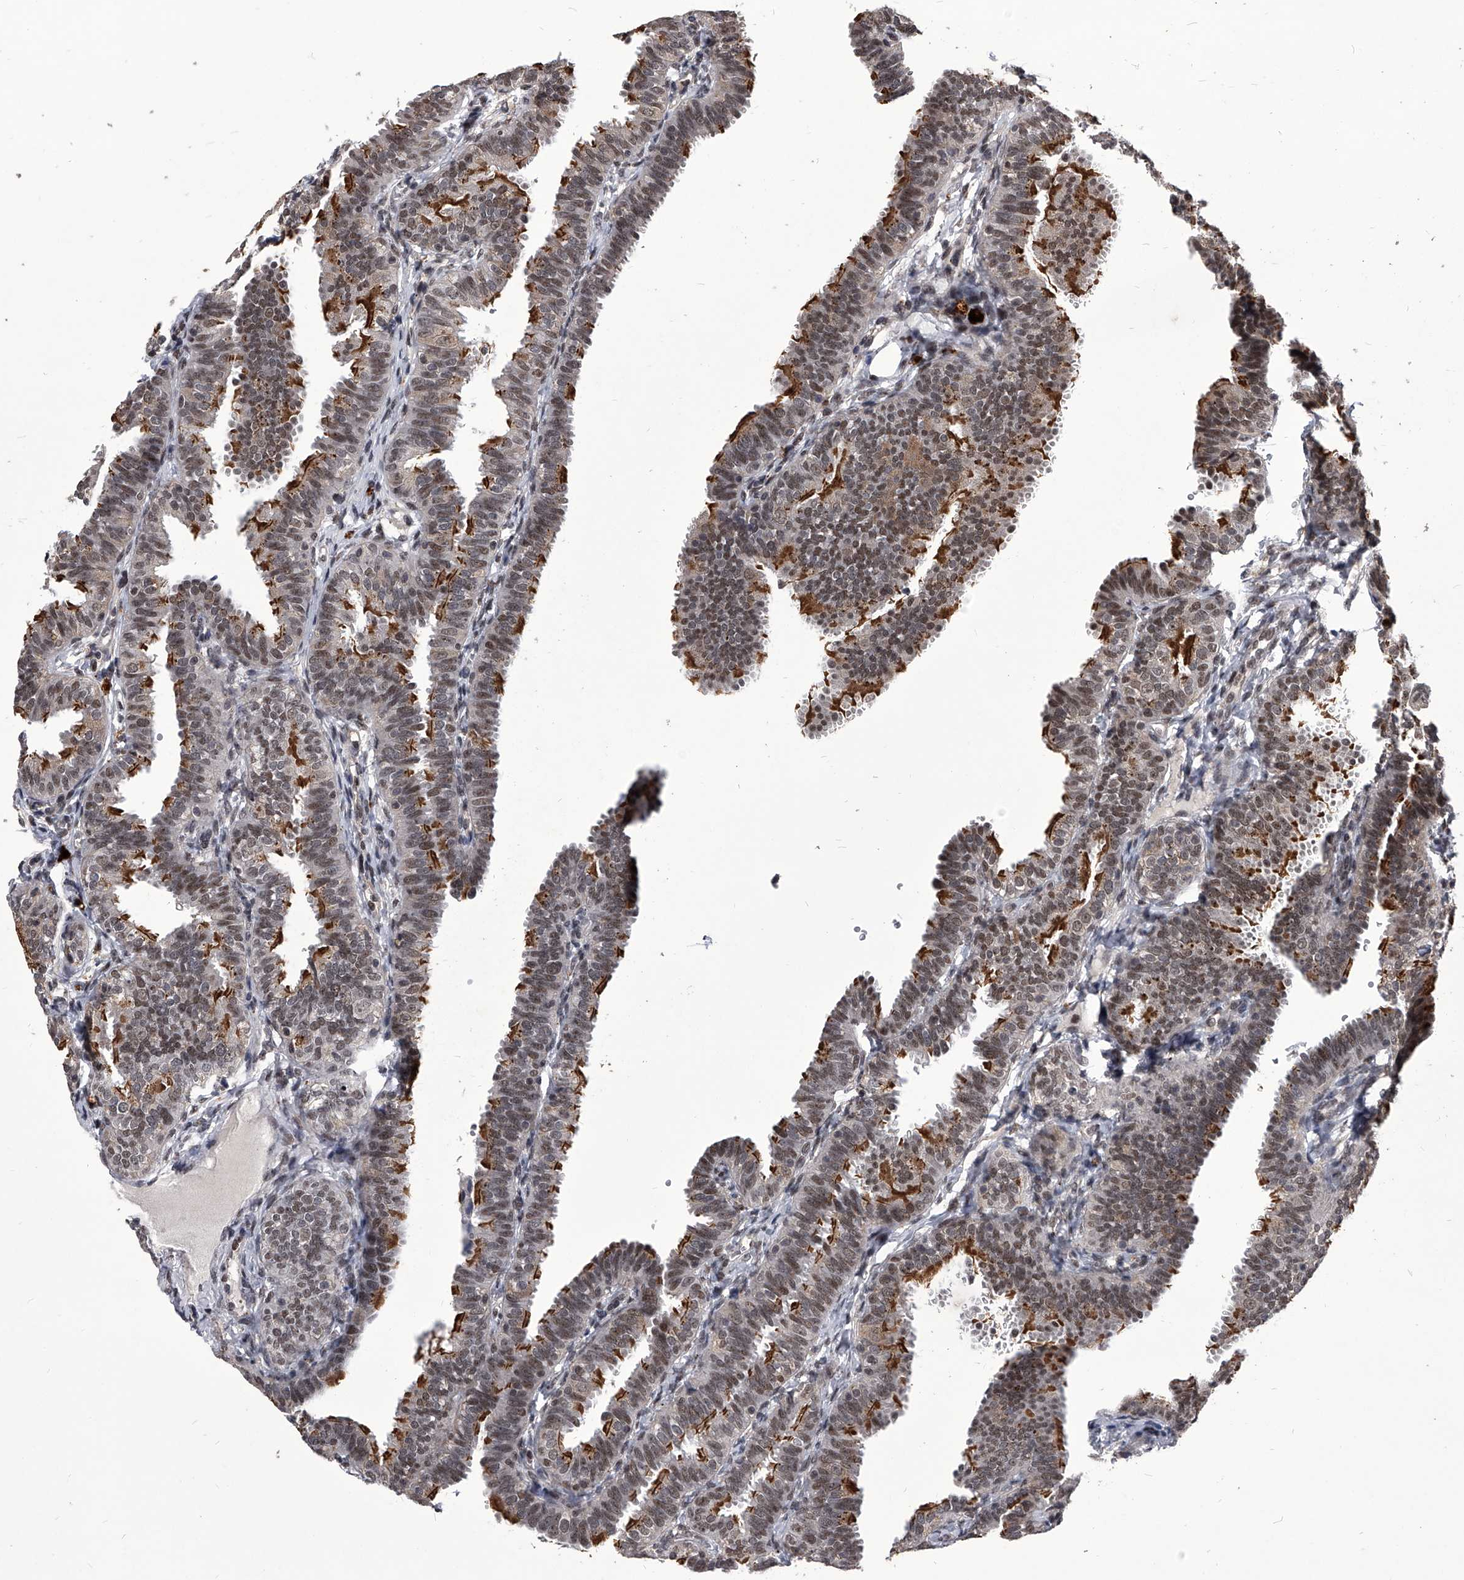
{"staining": {"intensity": "moderate", "quantity": "25%-75%", "location": "cytoplasmic/membranous,nuclear"}, "tissue": "fallopian tube", "cell_type": "Glandular cells", "image_type": "normal", "snomed": [{"axis": "morphology", "description": "Normal tissue, NOS"}, {"axis": "topography", "description": "Fallopian tube"}], "caption": "Fallopian tube stained for a protein (brown) reveals moderate cytoplasmic/membranous,nuclear positive positivity in about 25%-75% of glandular cells.", "gene": "CMTR1", "patient": {"sex": "female", "age": 35}}